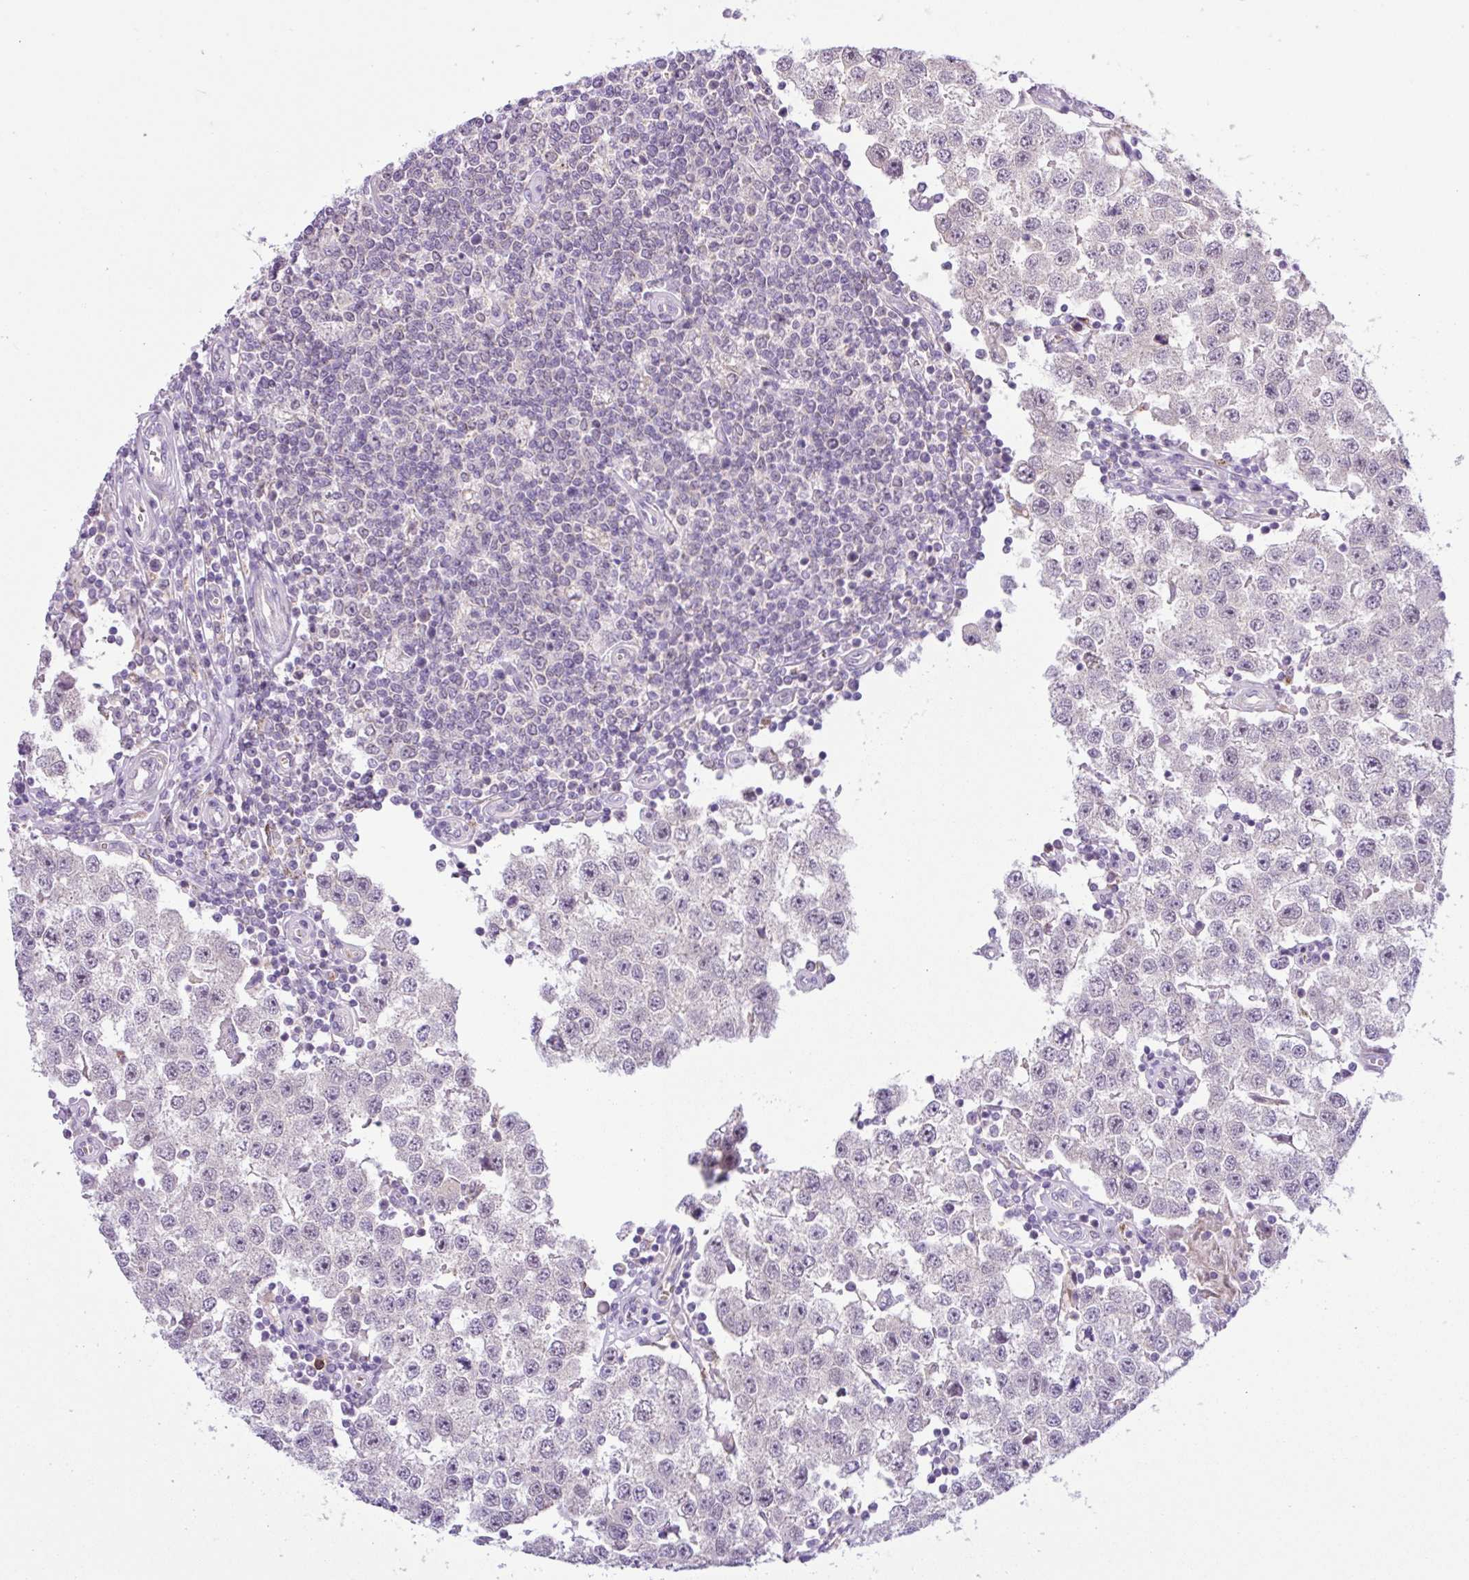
{"staining": {"intensity": "negative", "quantity": "none", "location": "none"}, "tissue": "testis cancer", "cell_type": "Tumor cells", "image_type": "cancer", "snomed": [{"axis": "morphology", "description": "Seminoma, NOS"}, {"axis": "topography", "description": "Testis"}], "caption": "High power microscopy photomicrograph of an immunohistochemistry (IHC) photomicrograph of testis cancer, revealing no significant positivity in tumor cells.", "gene": "TONSL", "patient": {"sex": "male", "age": 34}}